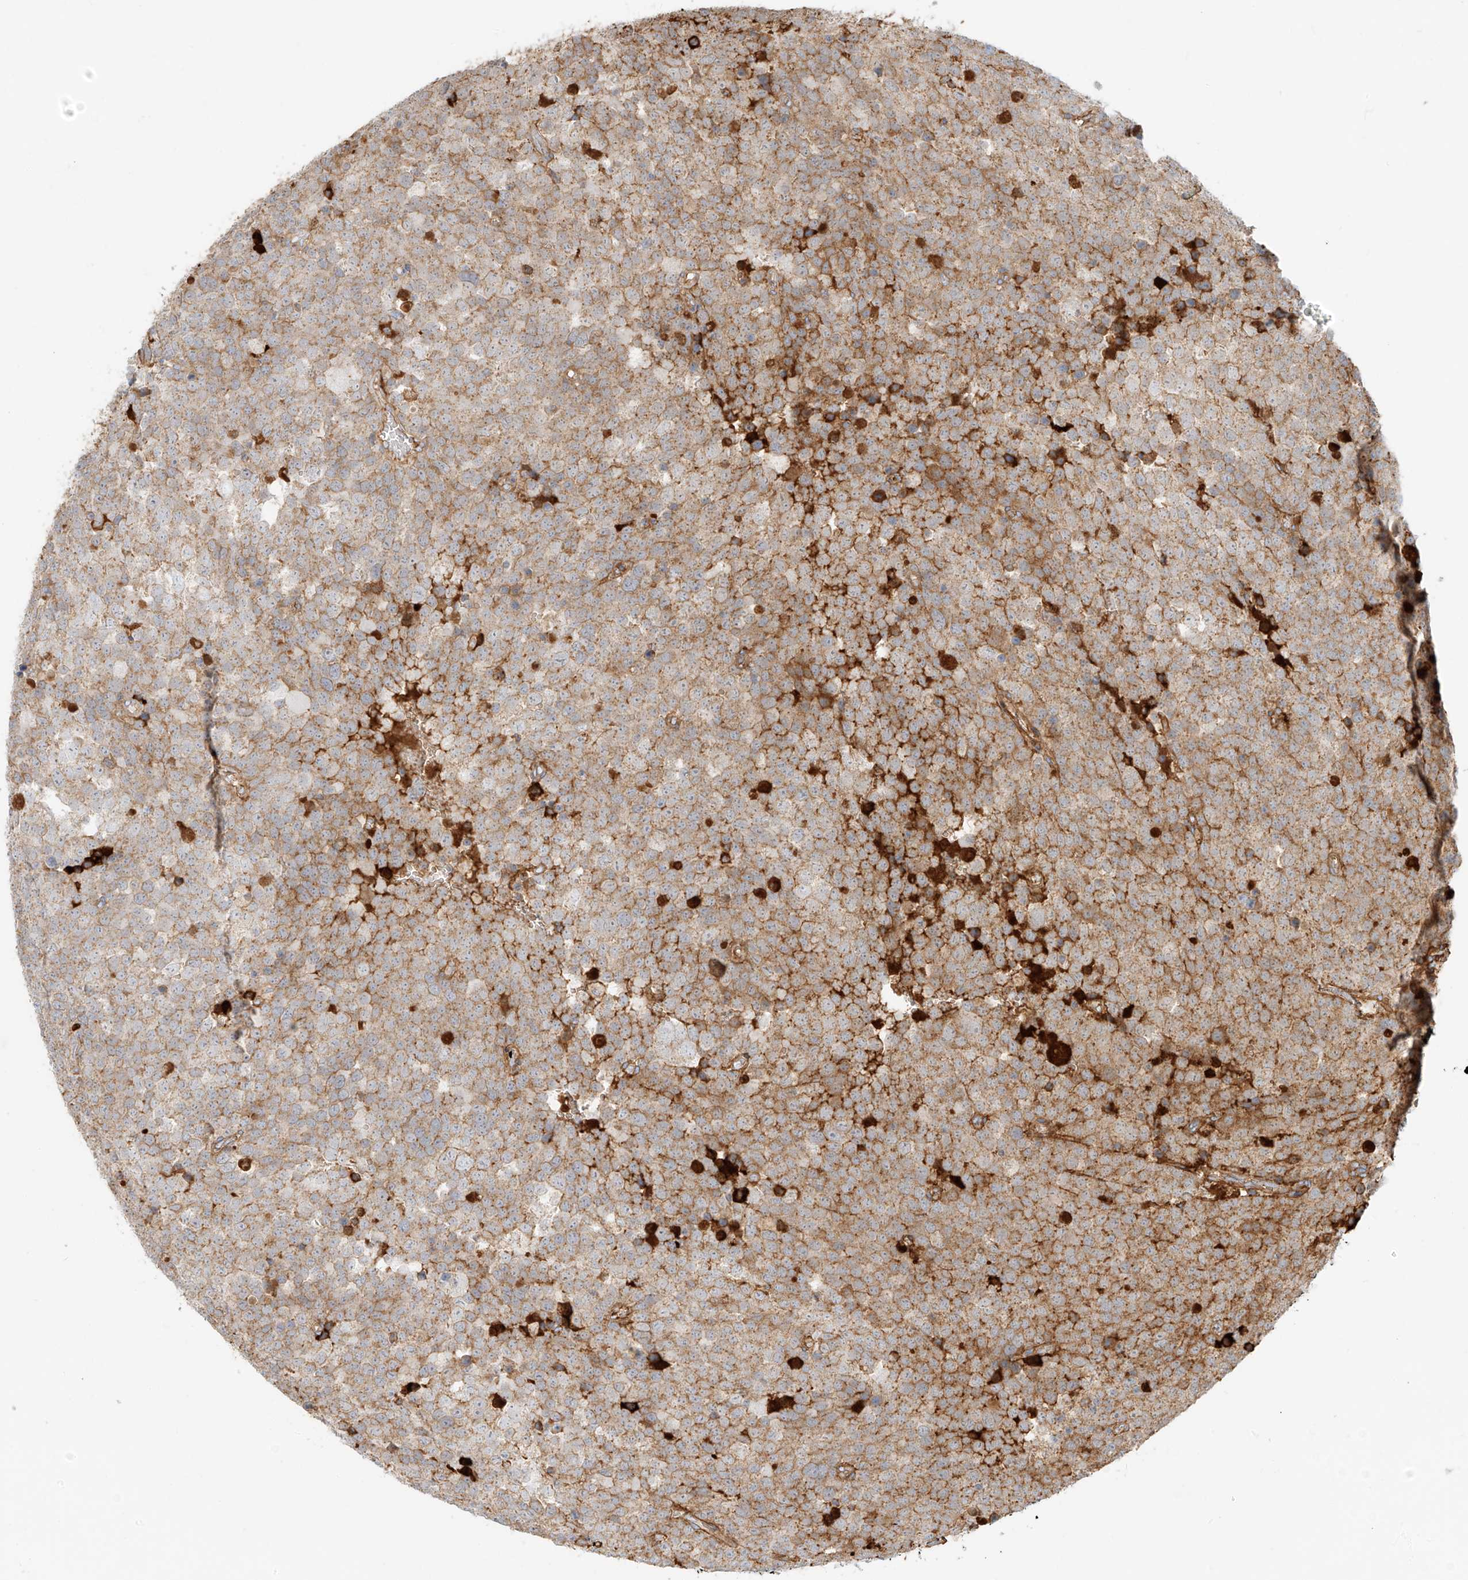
{"staining": {"intensity": "moderate", "quantity": "25%-75%", "location": "cytoplasmic/membranous"}, "tissue": "testis cancer", "cell_type": "Tumor cells", "image_type": "cancer", "snomed": [{"axis": "morphology", "description": "Seminoma, NOS"}, {"axis": "topography", "description": "Testis"}], "caption": "Testis cancer stained with immunohistochemistry demonstrates moderate cytoplasmic/membranous positivity in about 25%-75% of tumor cells.", "gene": "OCSTAMP", "patient": {"sex": "male", "age": 71}}